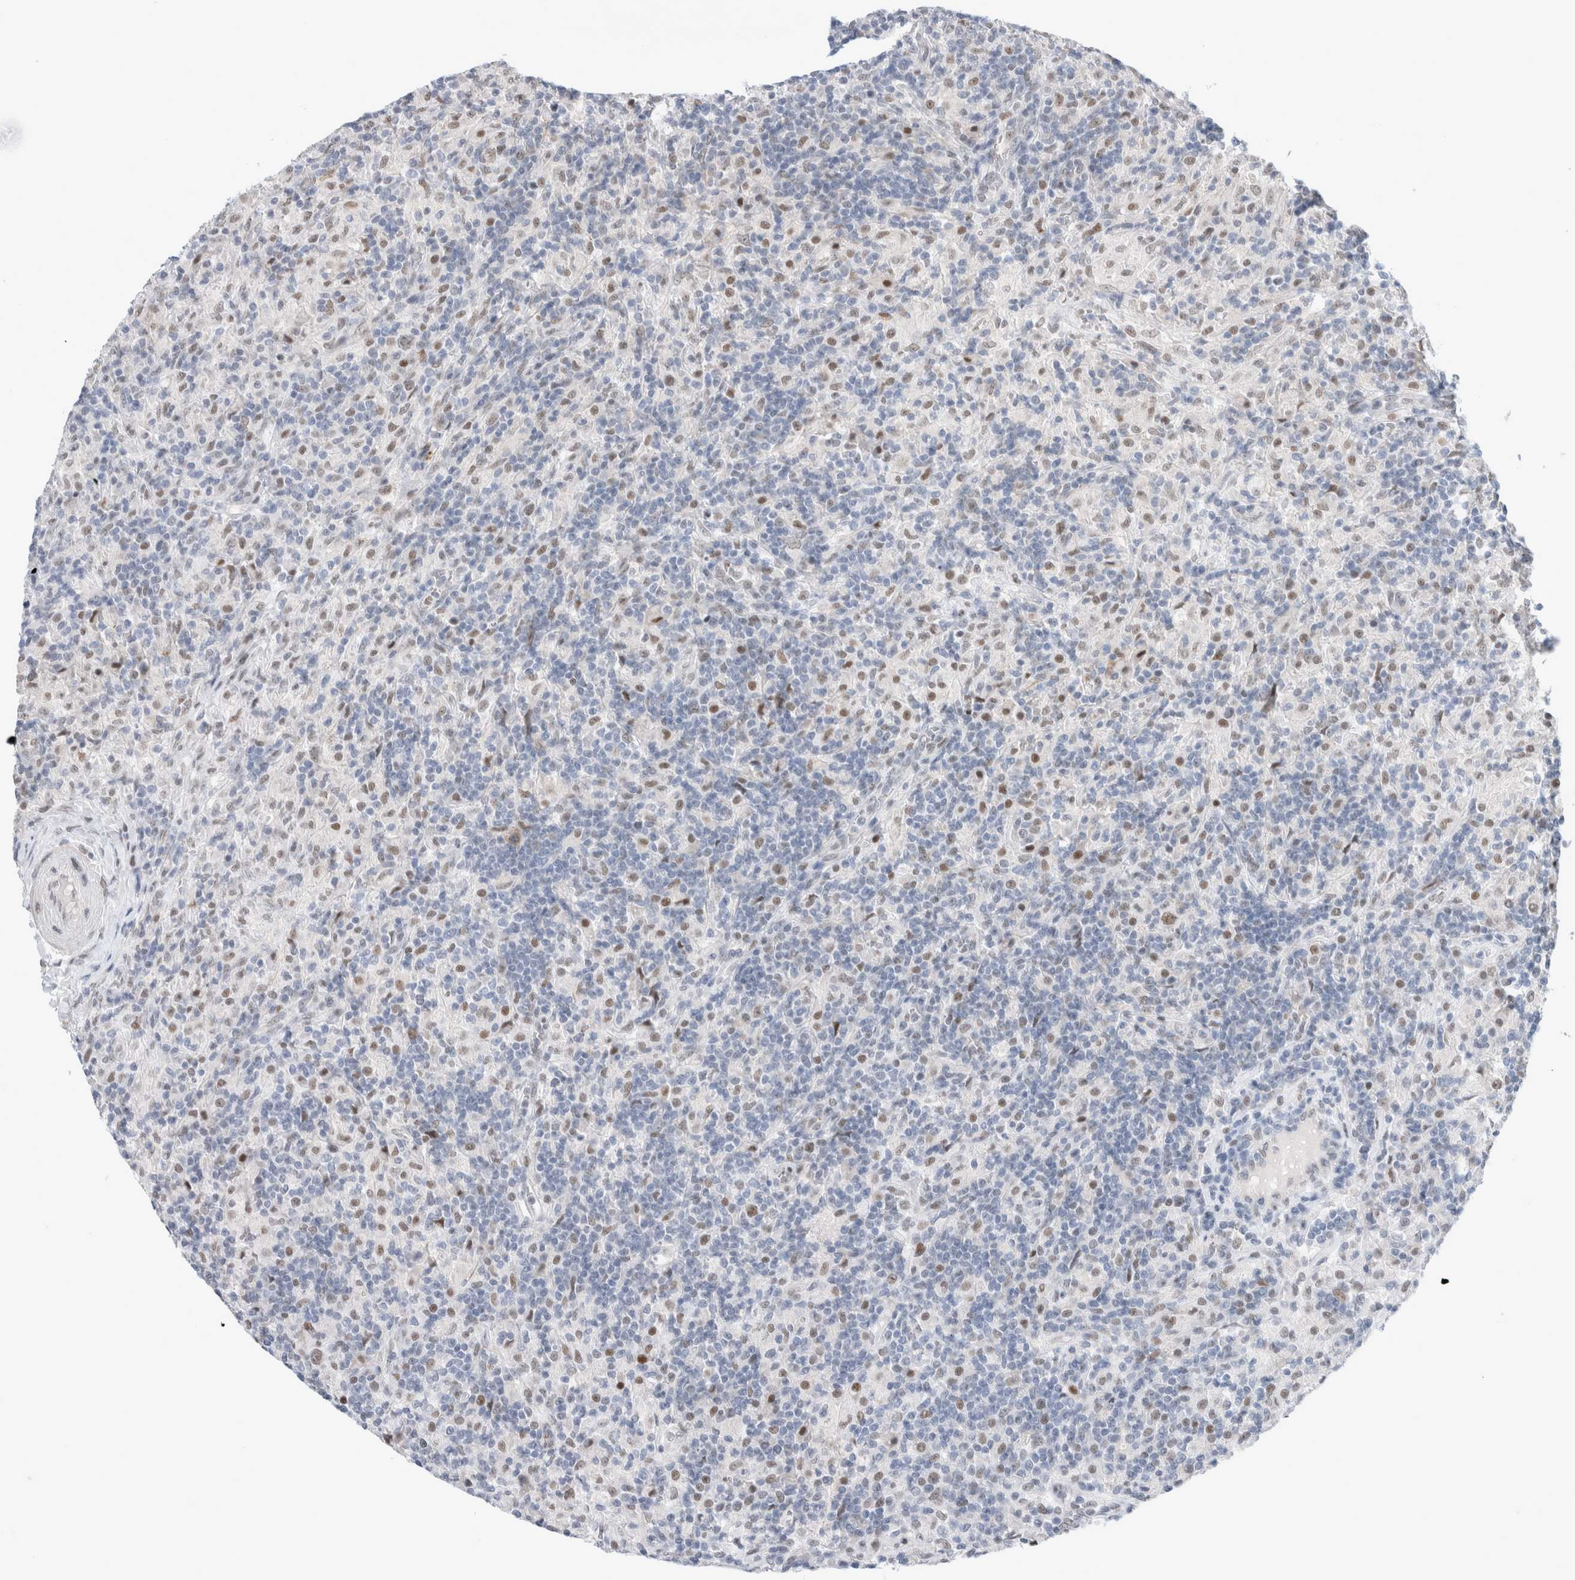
{"staining": {"intensity": "weak", "quantity": ">75%", "location": "nuclear"}, "tissue": "lymphoma", "cell_type": "Tumor cells", "image_type": "cancer", "snomed": [{"axis": "morphology", "description": "Hodgkin's disease, NOS"}, {"axis": "topography", "description": "Lymph node"}], "caption": "Lymphoma was stained to show a protein in brown. There is low levels of weak nuclear positivity in approximately >75% of tumor cells.", "gene": "KNL1", "patient": {"sex": "male", "age": 70}}